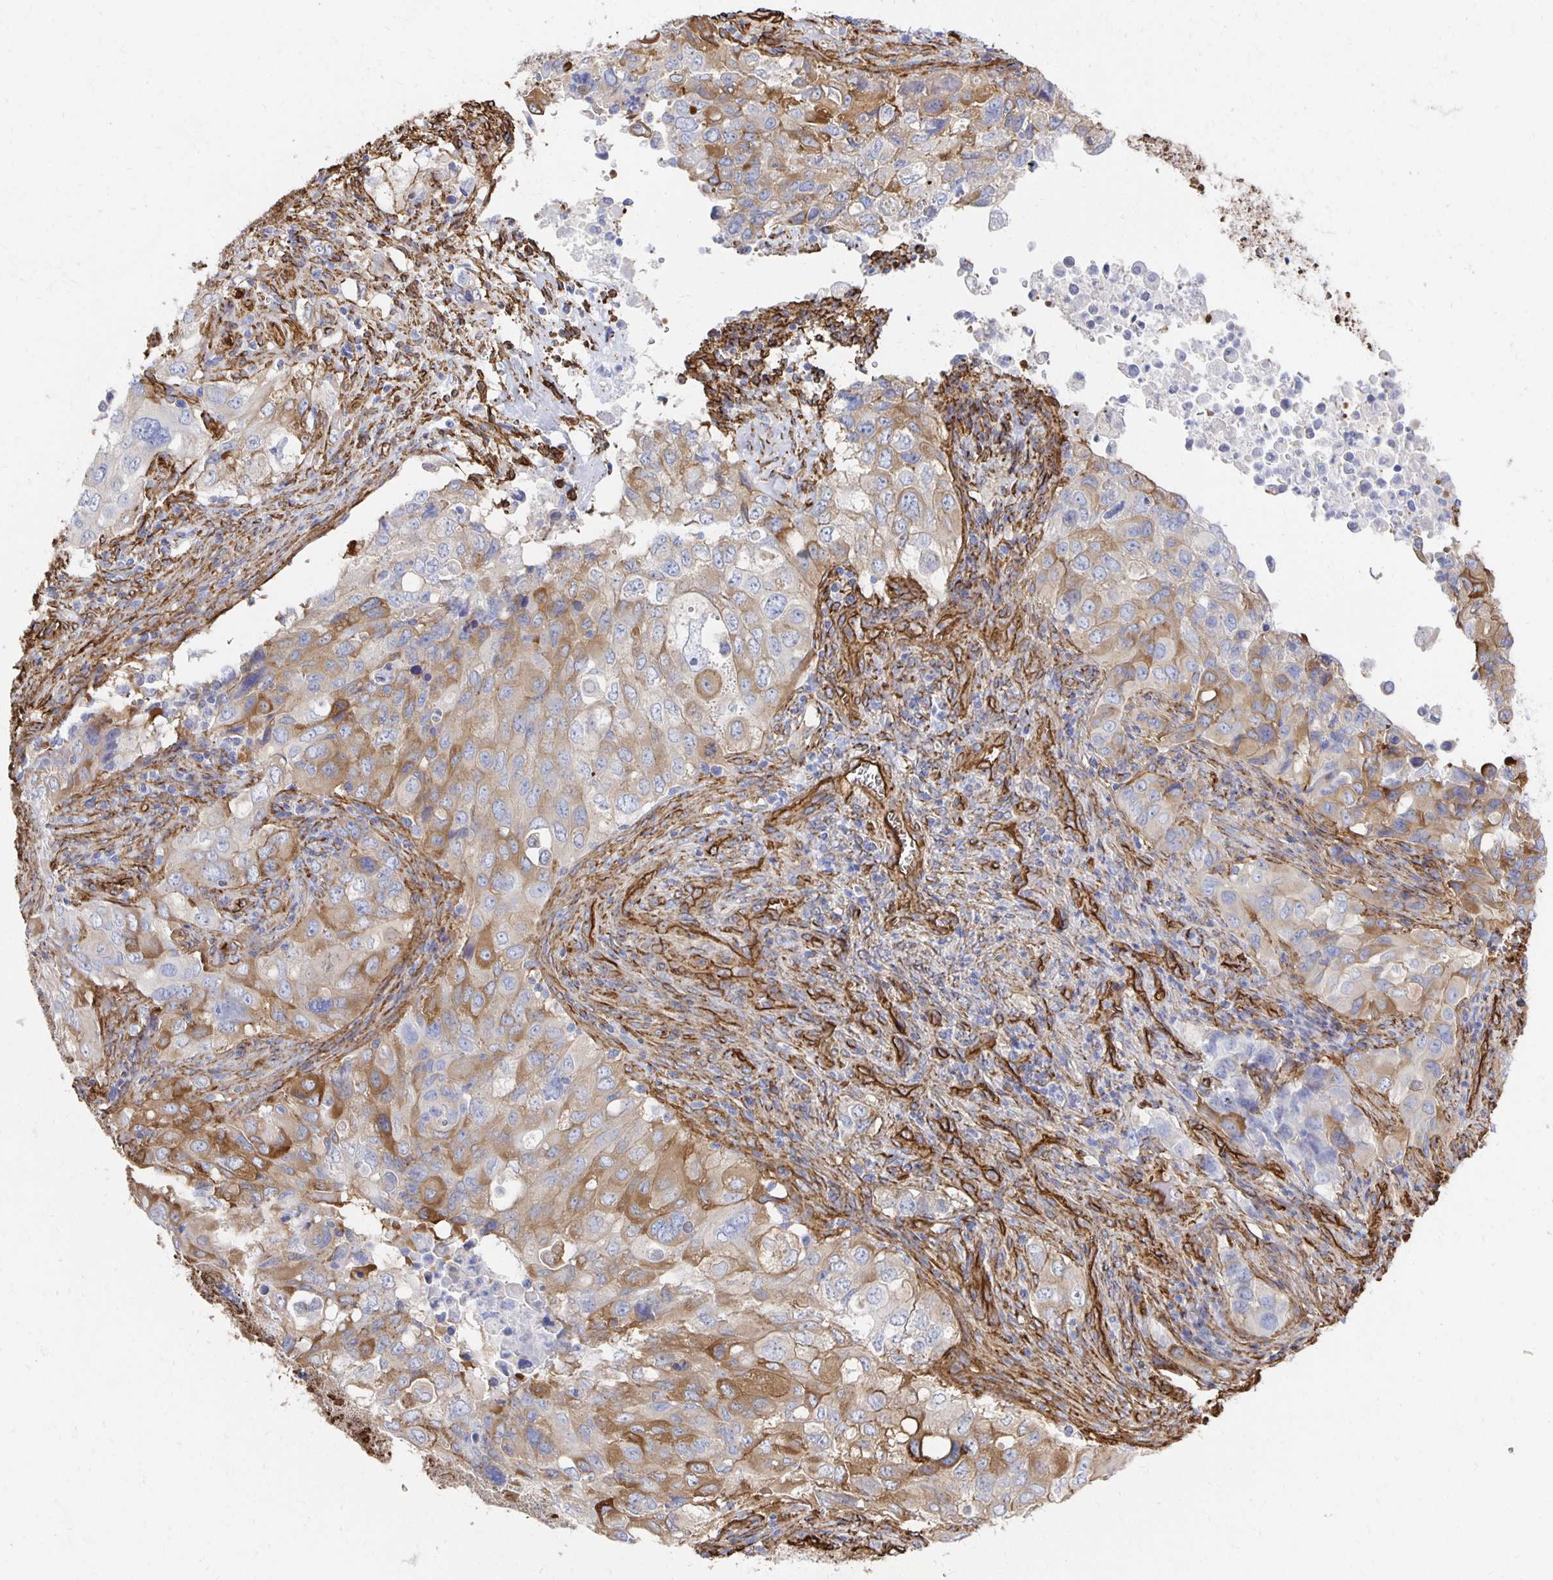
{"staining": {"intensity": "moderate", "quantity": ">75%", "location": "cytoplasmic/membranous"}, "tissue": "lung cancer", "cell_type": "Tumor cells", "image_type": "cancer", "snomed": [{"axis": "morphology", "description": "Adenocarcinoma, NOS"}, {"axis": "morphology", "description": "Adenocarcinoma, metastatic, NOS"}, {"axis": "topography", "description": "Lymph node"}, {"axis": "topography", "description": "Lung"}], "caption": "This photomicrograph exhibits IHC staining of human lung cancer, with medium moderate cytoplasmic/membranous expression in approximately >75% of tumor cells.", "gene": "VIPR2", "patient": {"sex": "female", "age": 42}}